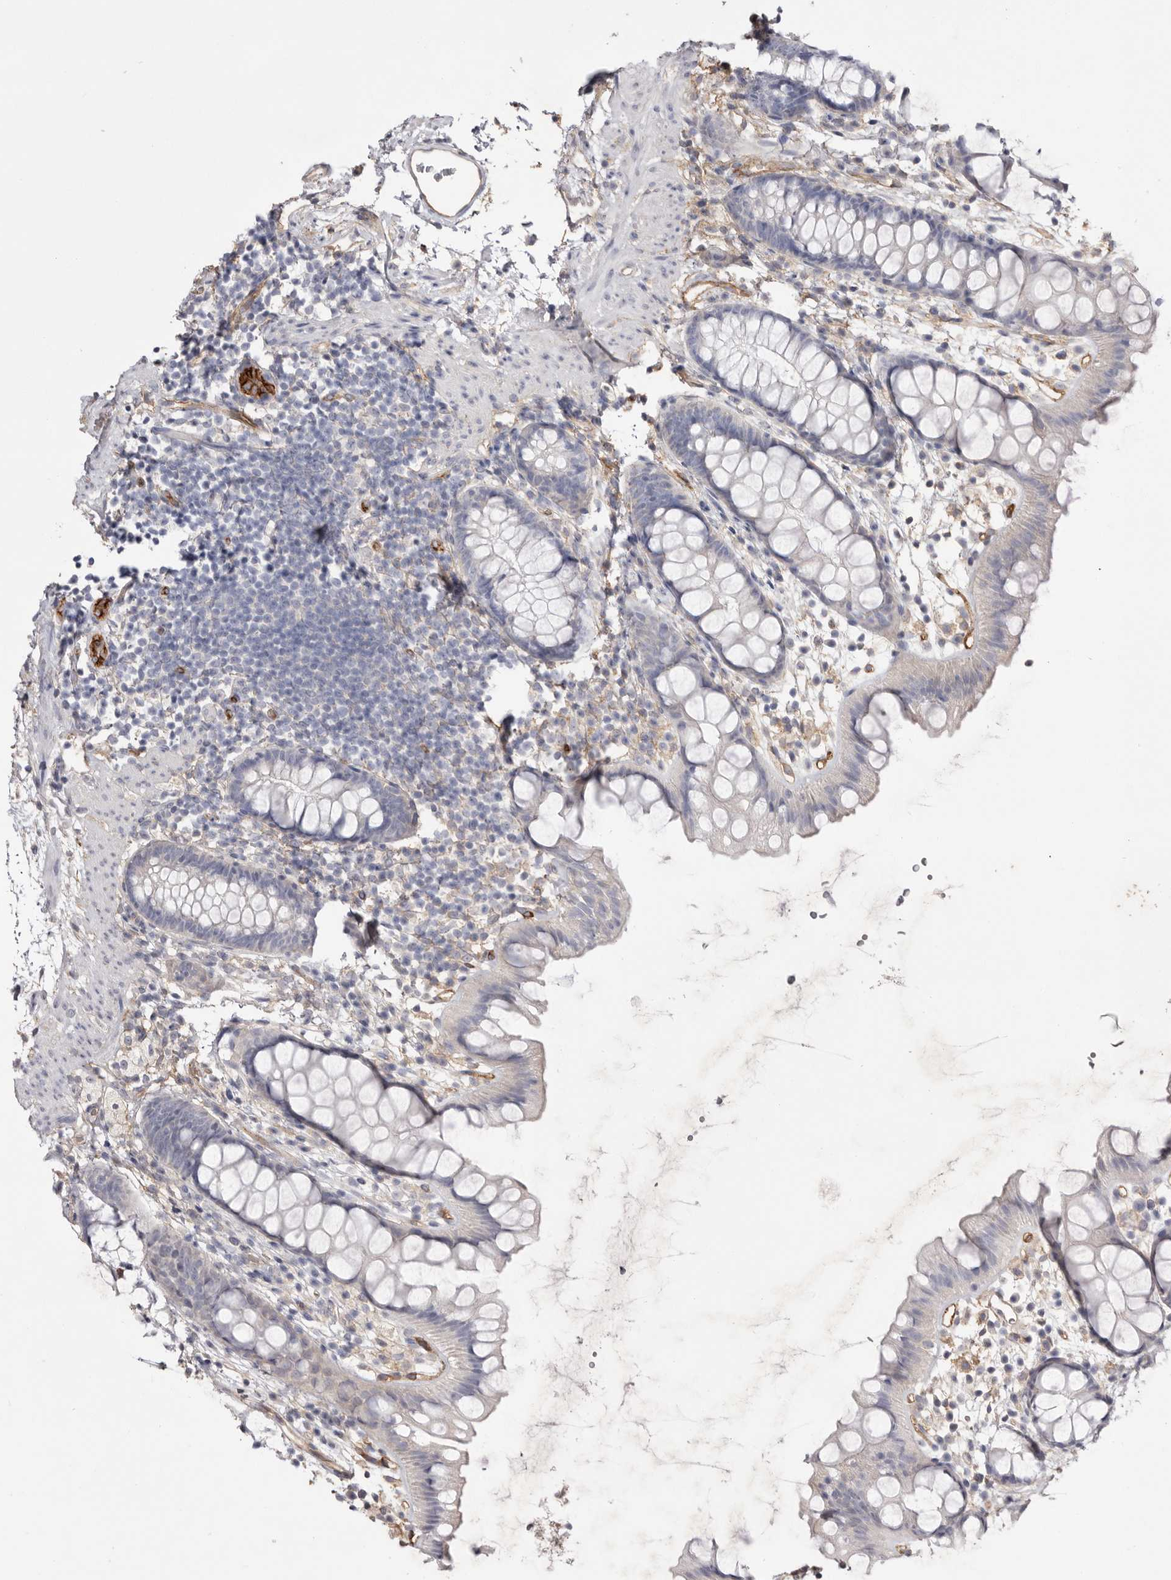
{"staining": {"intensity": "negative", "quantity": "none", "location": "none"}, "tissue": "rectum", "cell_type": "Glandular cells", "image_type": "normal", "snomed": [{"axis": "morphology", "description": "Normal tissue, NOS"}, {"axis": "topography", "description": "Rectum"}], "caption": "Micrograph shows no protein expression in glandular cells of normal rectum.", "gene": "LRRC66", "patient": {"sex": "female", "age": 65}}